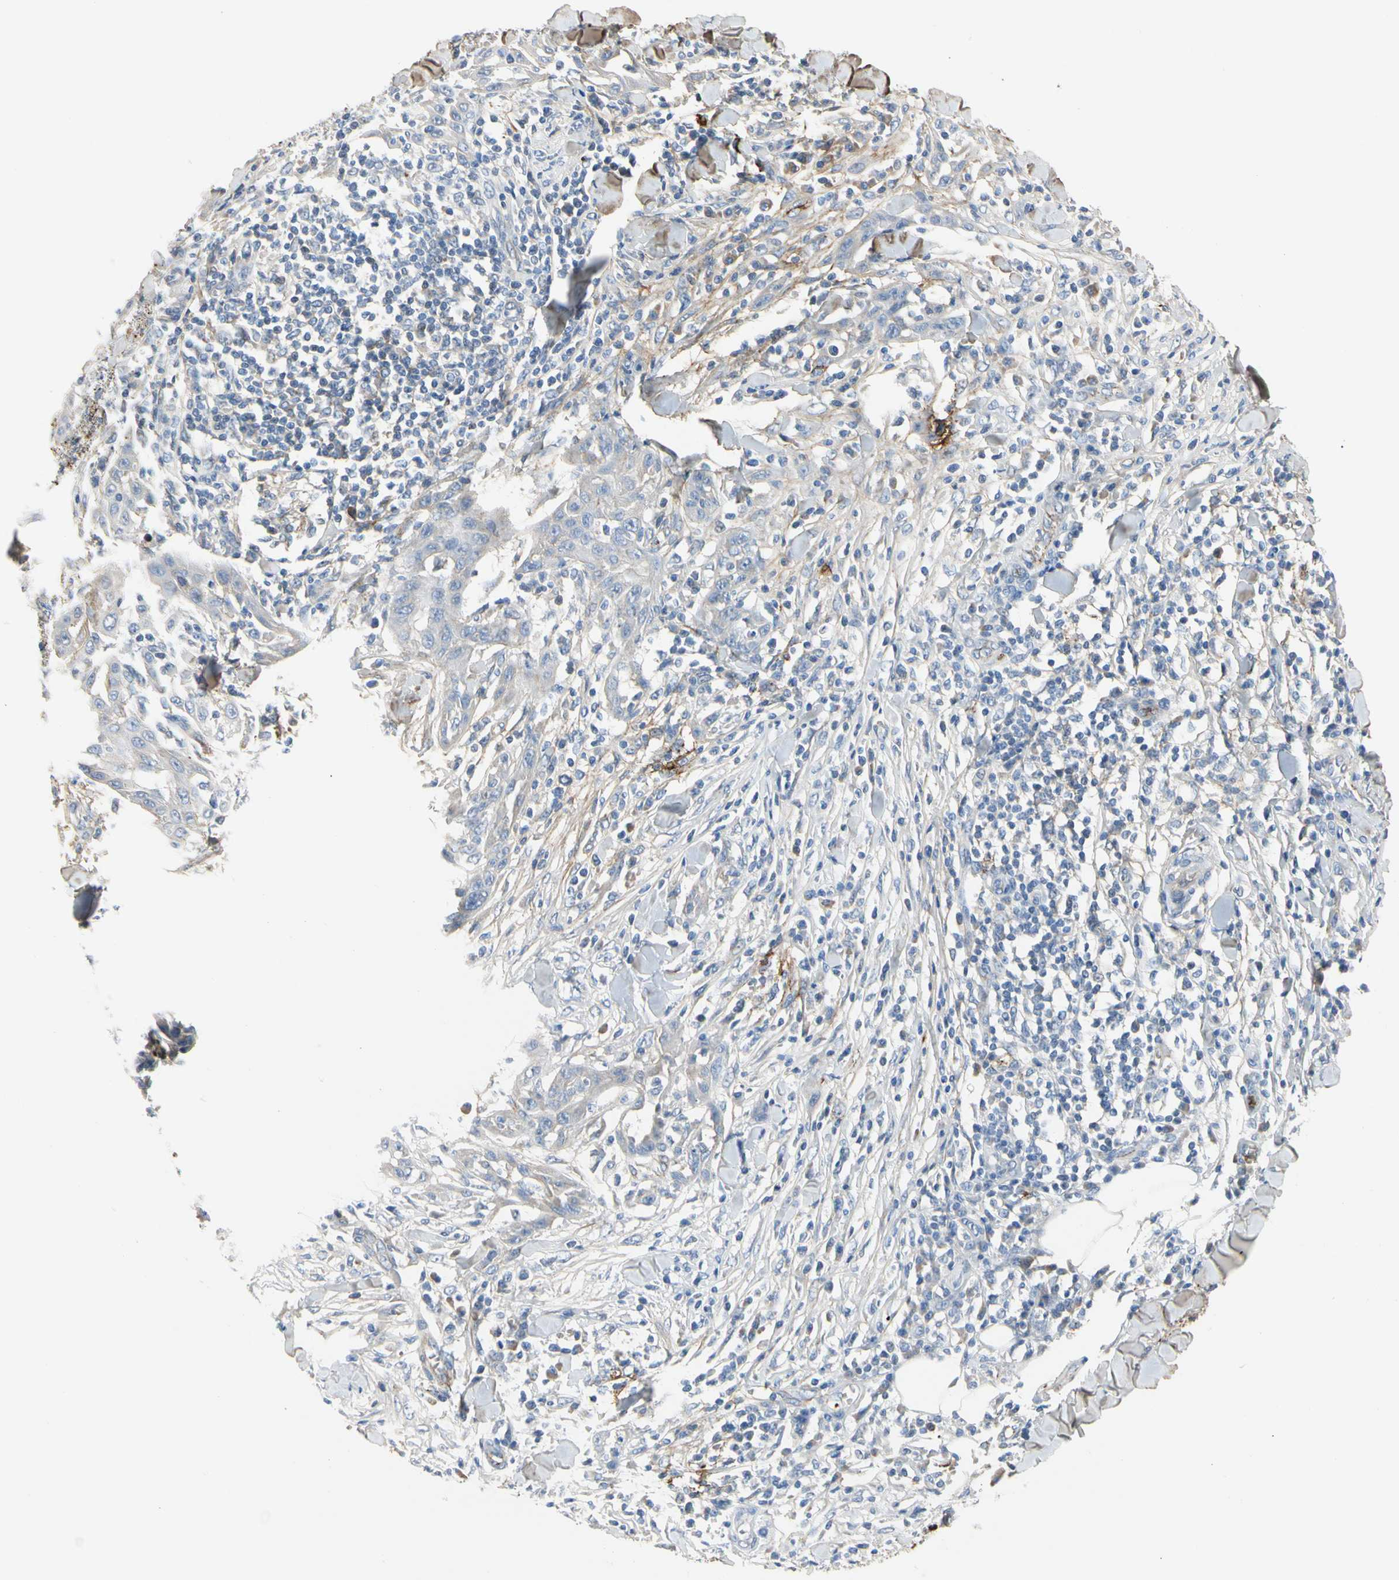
{"staining": {"intensity": "weak", "quantity": "<25%", "location": "cytoplasmic/membranous"}, "tissue": "skin cancer", "cell_type": "Tumor cells", "image_type": "cancer", "snomed": [{"axis": "morphology", "description": "Squamous cell carcinoma, NOS"}, {"axis": "topography", "description": "Skin"}], "caption": "This histopathology image is of skin cancer stained with IHC to label a protein in brown with the nuclei are counter-stained blue. There is no positivity in tumor cells. Brightfield microscopy of immunohistochemistry (IHC) stained with DAB (brown) and hematoxylin (blue), captured at high magnification.", "gene": "FGB", "patient": {"sex": "male", "age": 24}}